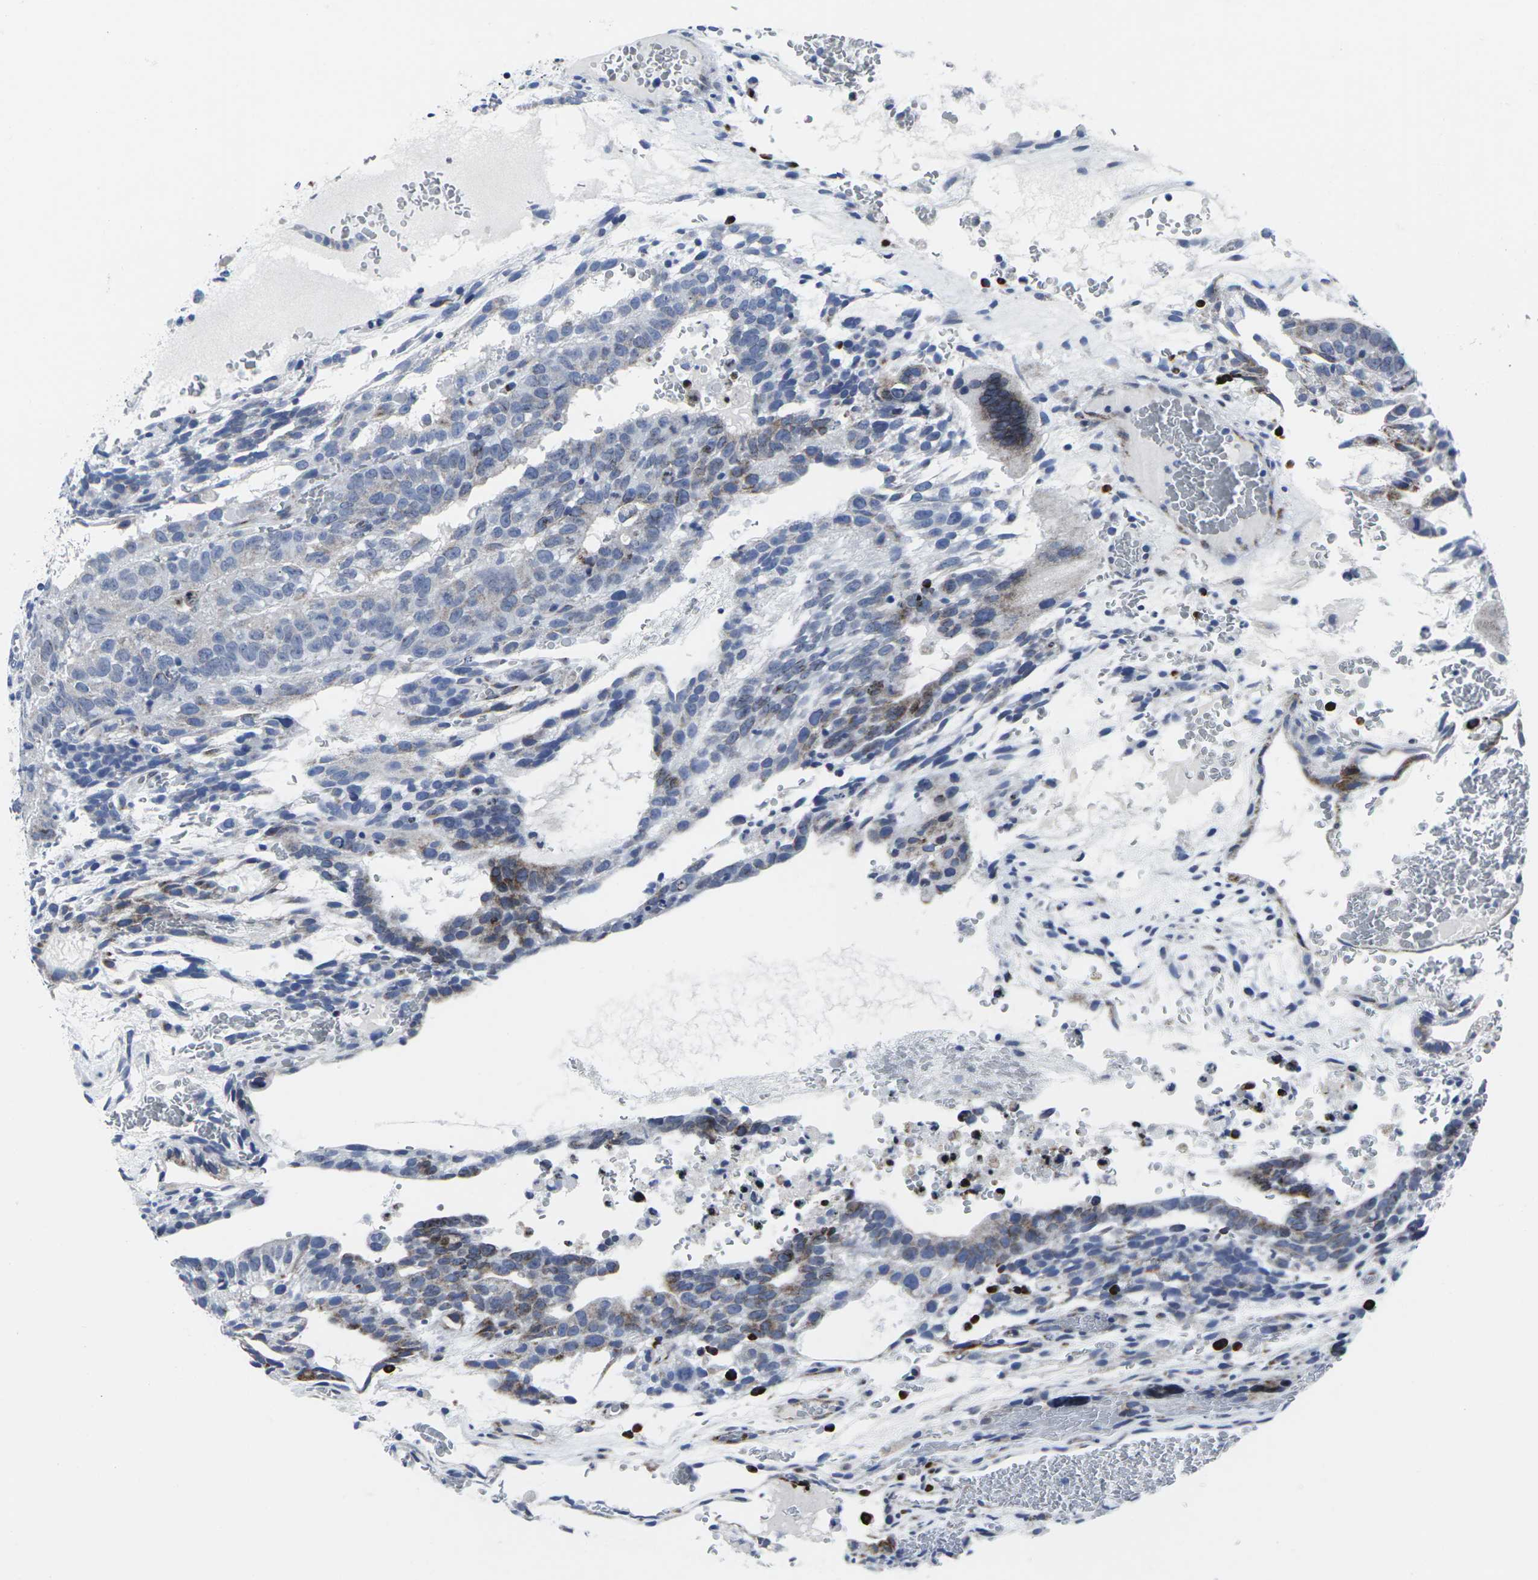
{"staining": {"intensity": "moderate", "quantity": "<25%", "location": "cytoplasmic/membranous"}, "tissue": "testis cancer", "cell_type": "Tumor cells", "image_type": "cancer", "snomed": [{"axis": "morphology", "description": "Seminoma, NOS"}, {"axis": "morphology", "description": "Carcinoma, Embryonal, NOS"}, {"axis": "topography", "description": "Testis"}], "caption": "Testis cancer stained with immunohistochemistry (IHC) reveals moderate cytoplasmic/membranous expression in approximately <25% of tumor cells.", "gene": "RPN1", "patient": {"sex": "male", "age": 52}}